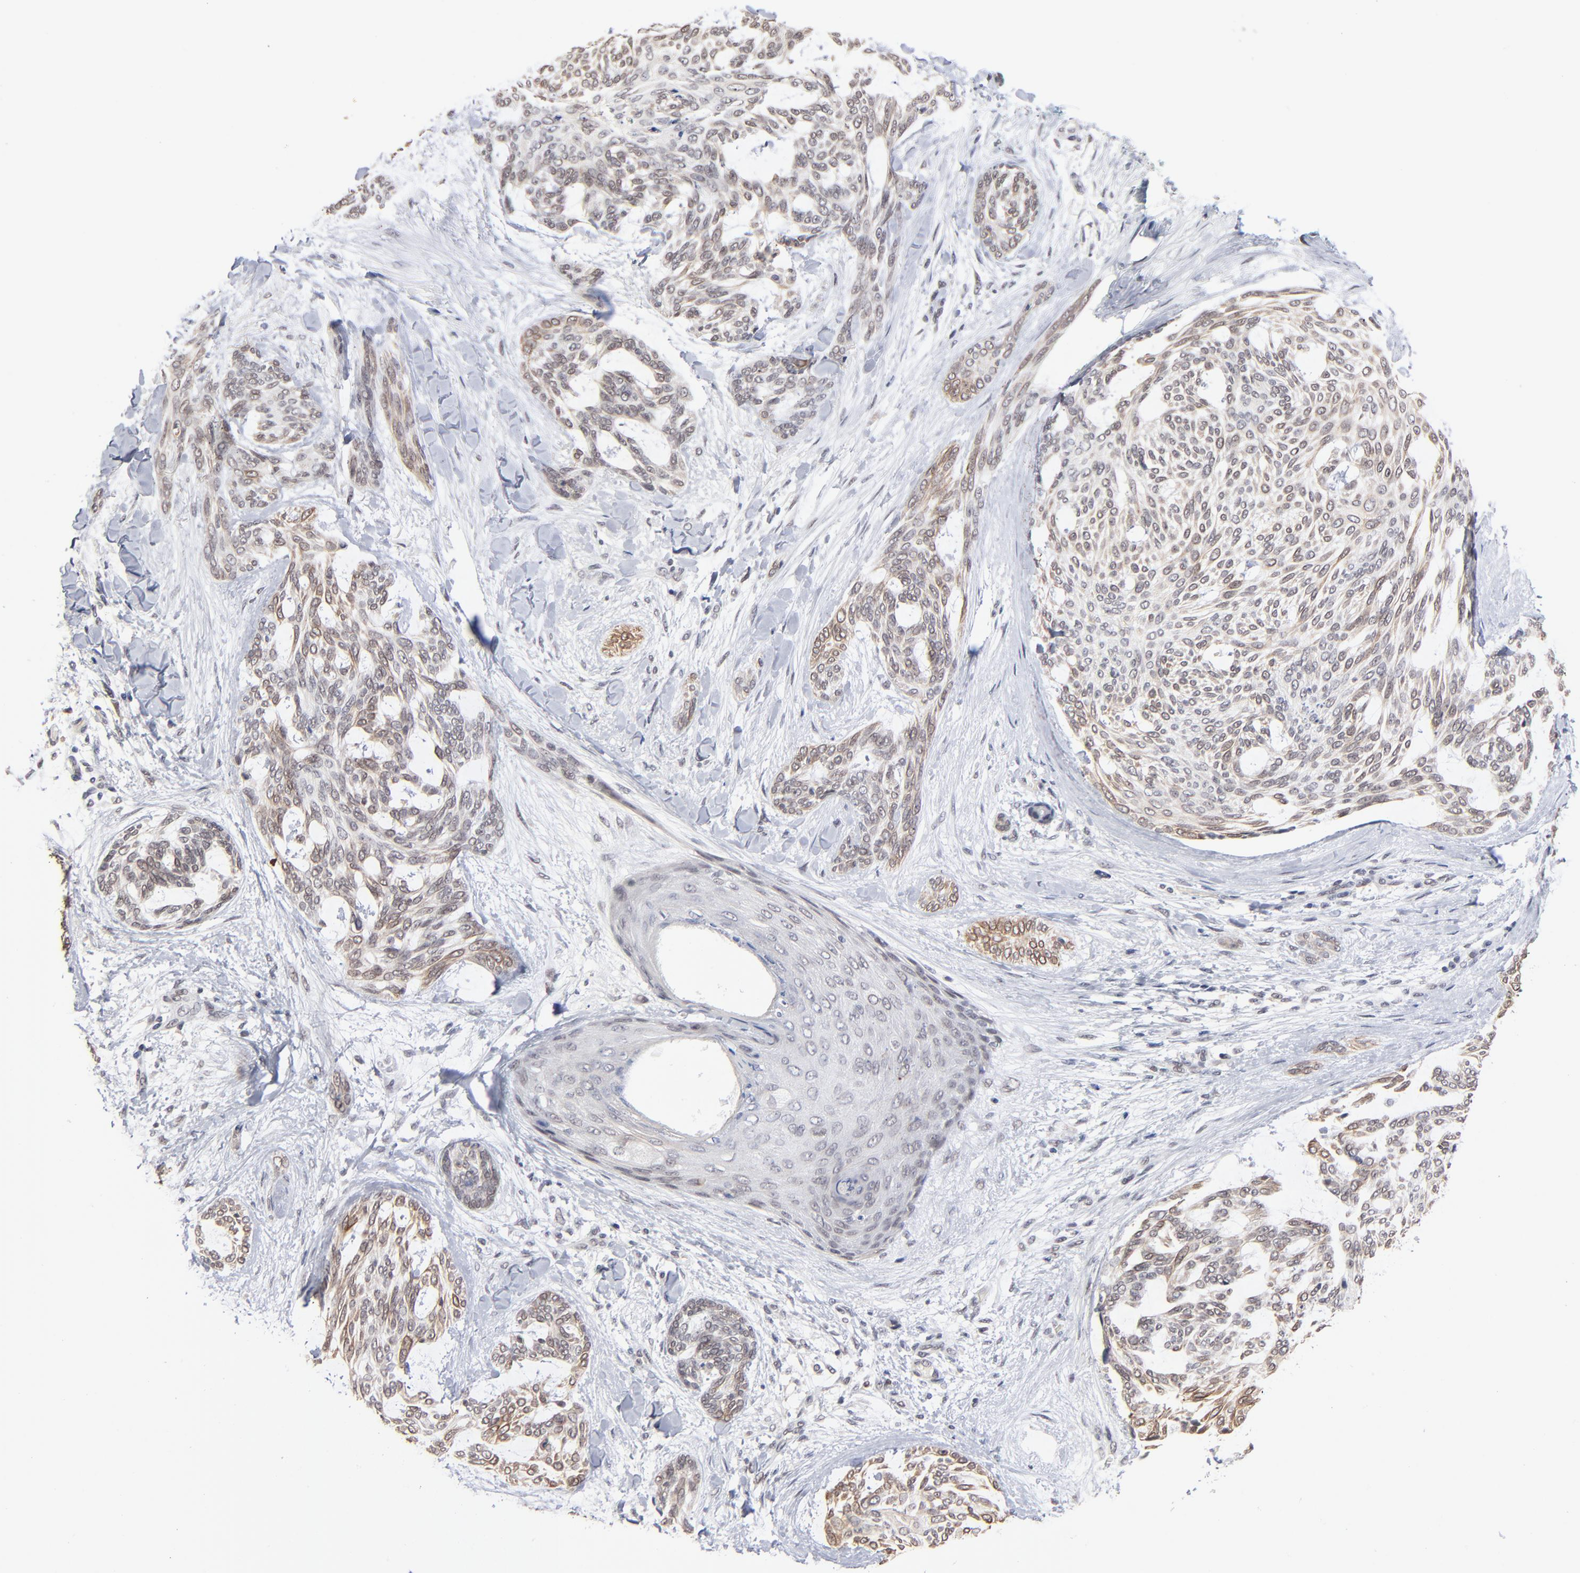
{"staining": {"intensity": "weak", "quantity": "<25%", "location": "cytoplasmic/membranous"}, "tissue": "skin cancer", "cell_type": "Tumor cells", "image_type": "cancer", "snomed": [{"axis": "morphology", "description": "Normal tissue, NOS"}, {"axis": "morphology", "description": "Basal cell carcinoma"}, {"axis": "topography", "description": "Skin"}], "caption": "An image of skin cancer (basal cell carcinoma) stained for a protein shows no brown staining in tumor cells.", "gene": "MBIP", "patient": {"sex": "female", "age": 71}}